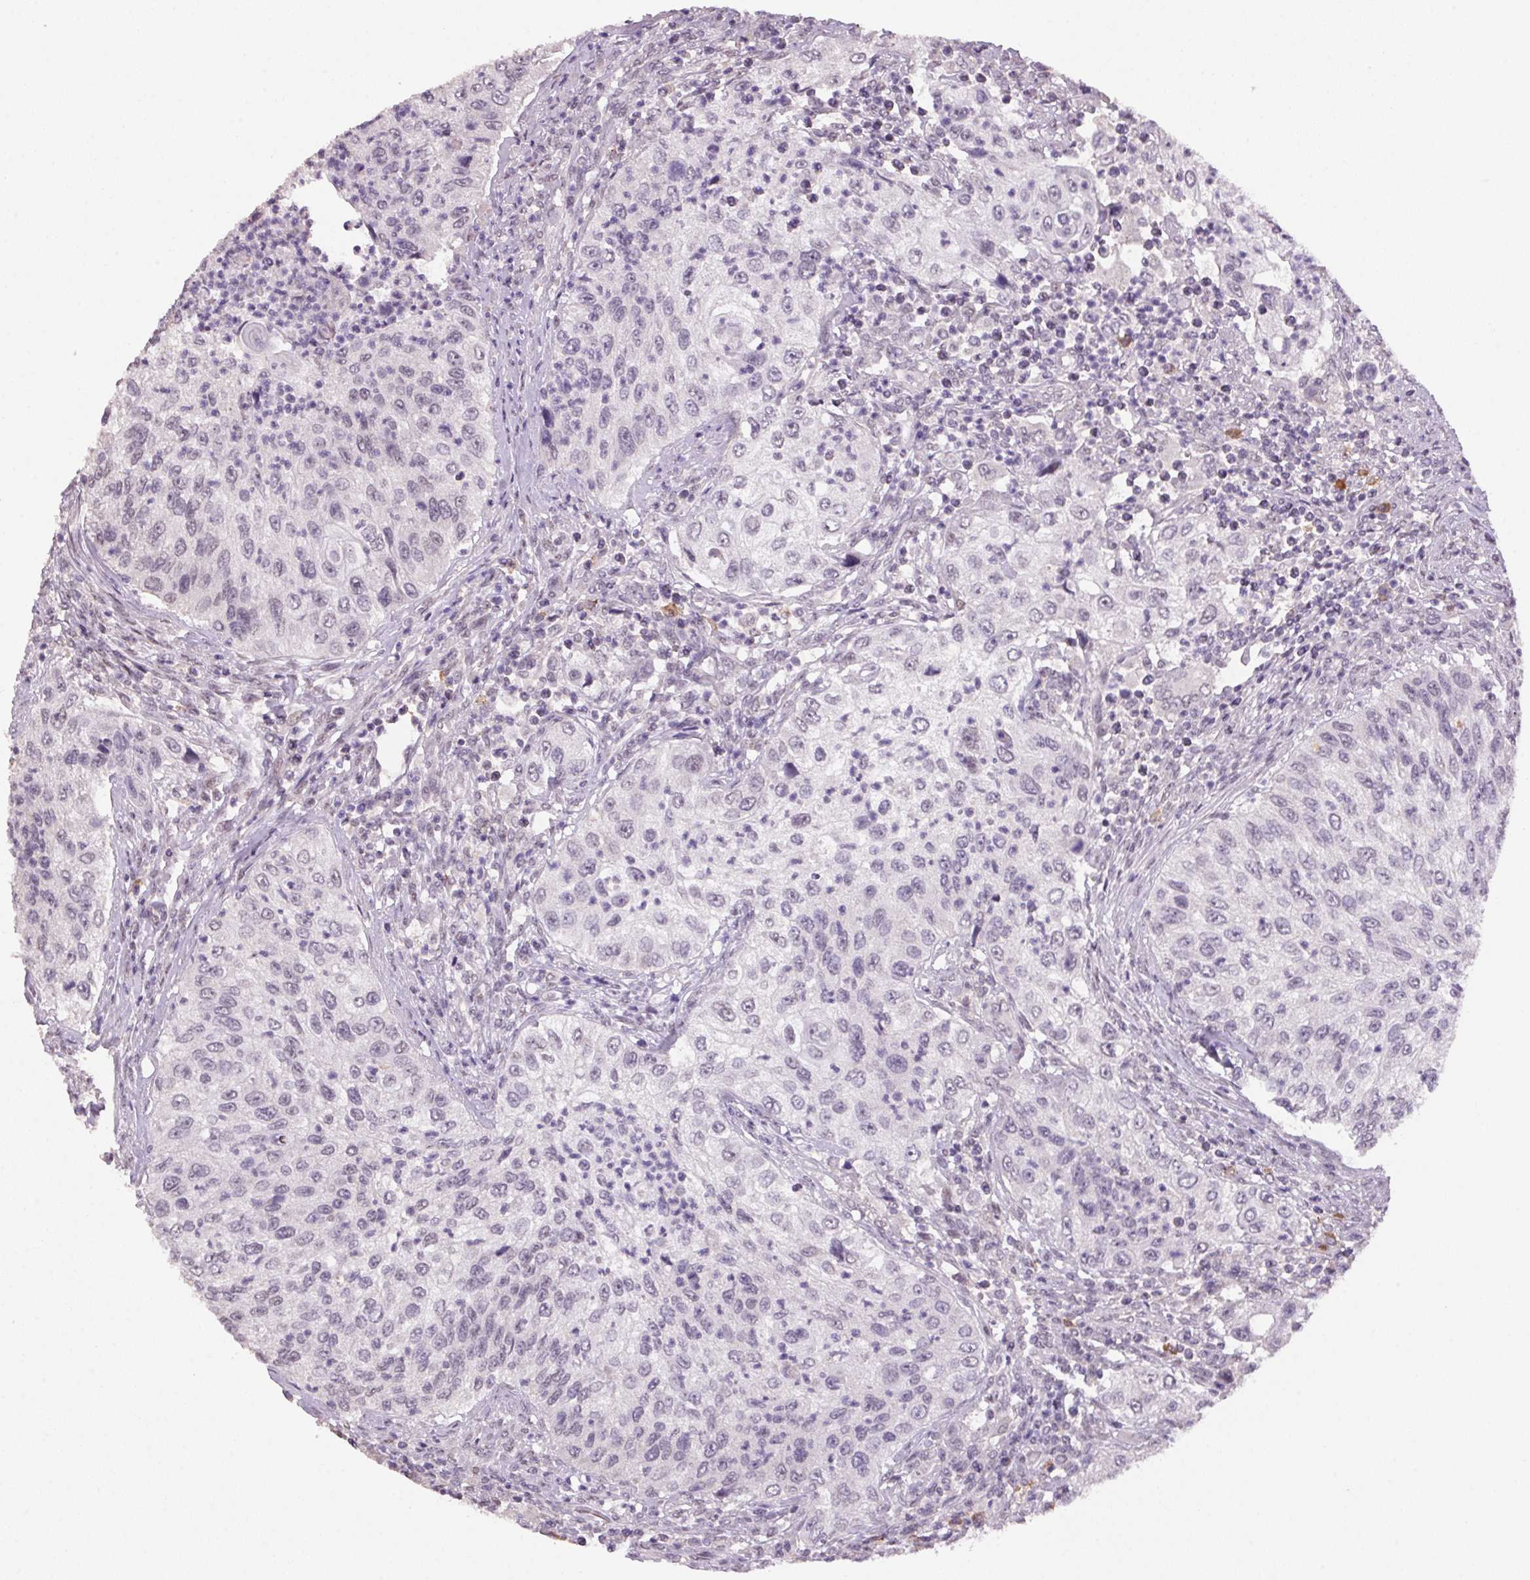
{"staining": {"intensity": "negative", "quantity": "none", "location": "none"}, "tissue": "urothelial cancer", "cell_type": "Tumor cells", "image_type": "cancer", "snomed": [{"axis": "morphology", "description": "Urothelial carcinoma, High grade"}, {"axis": "topography", "description": "Urinary bladder"}], "caption": "Protein analysis of urothelial cancer displays no significant positivity in tumor cells.", "gene": "ZBTB4", "patient": {"sex": "female", "age": 60}}